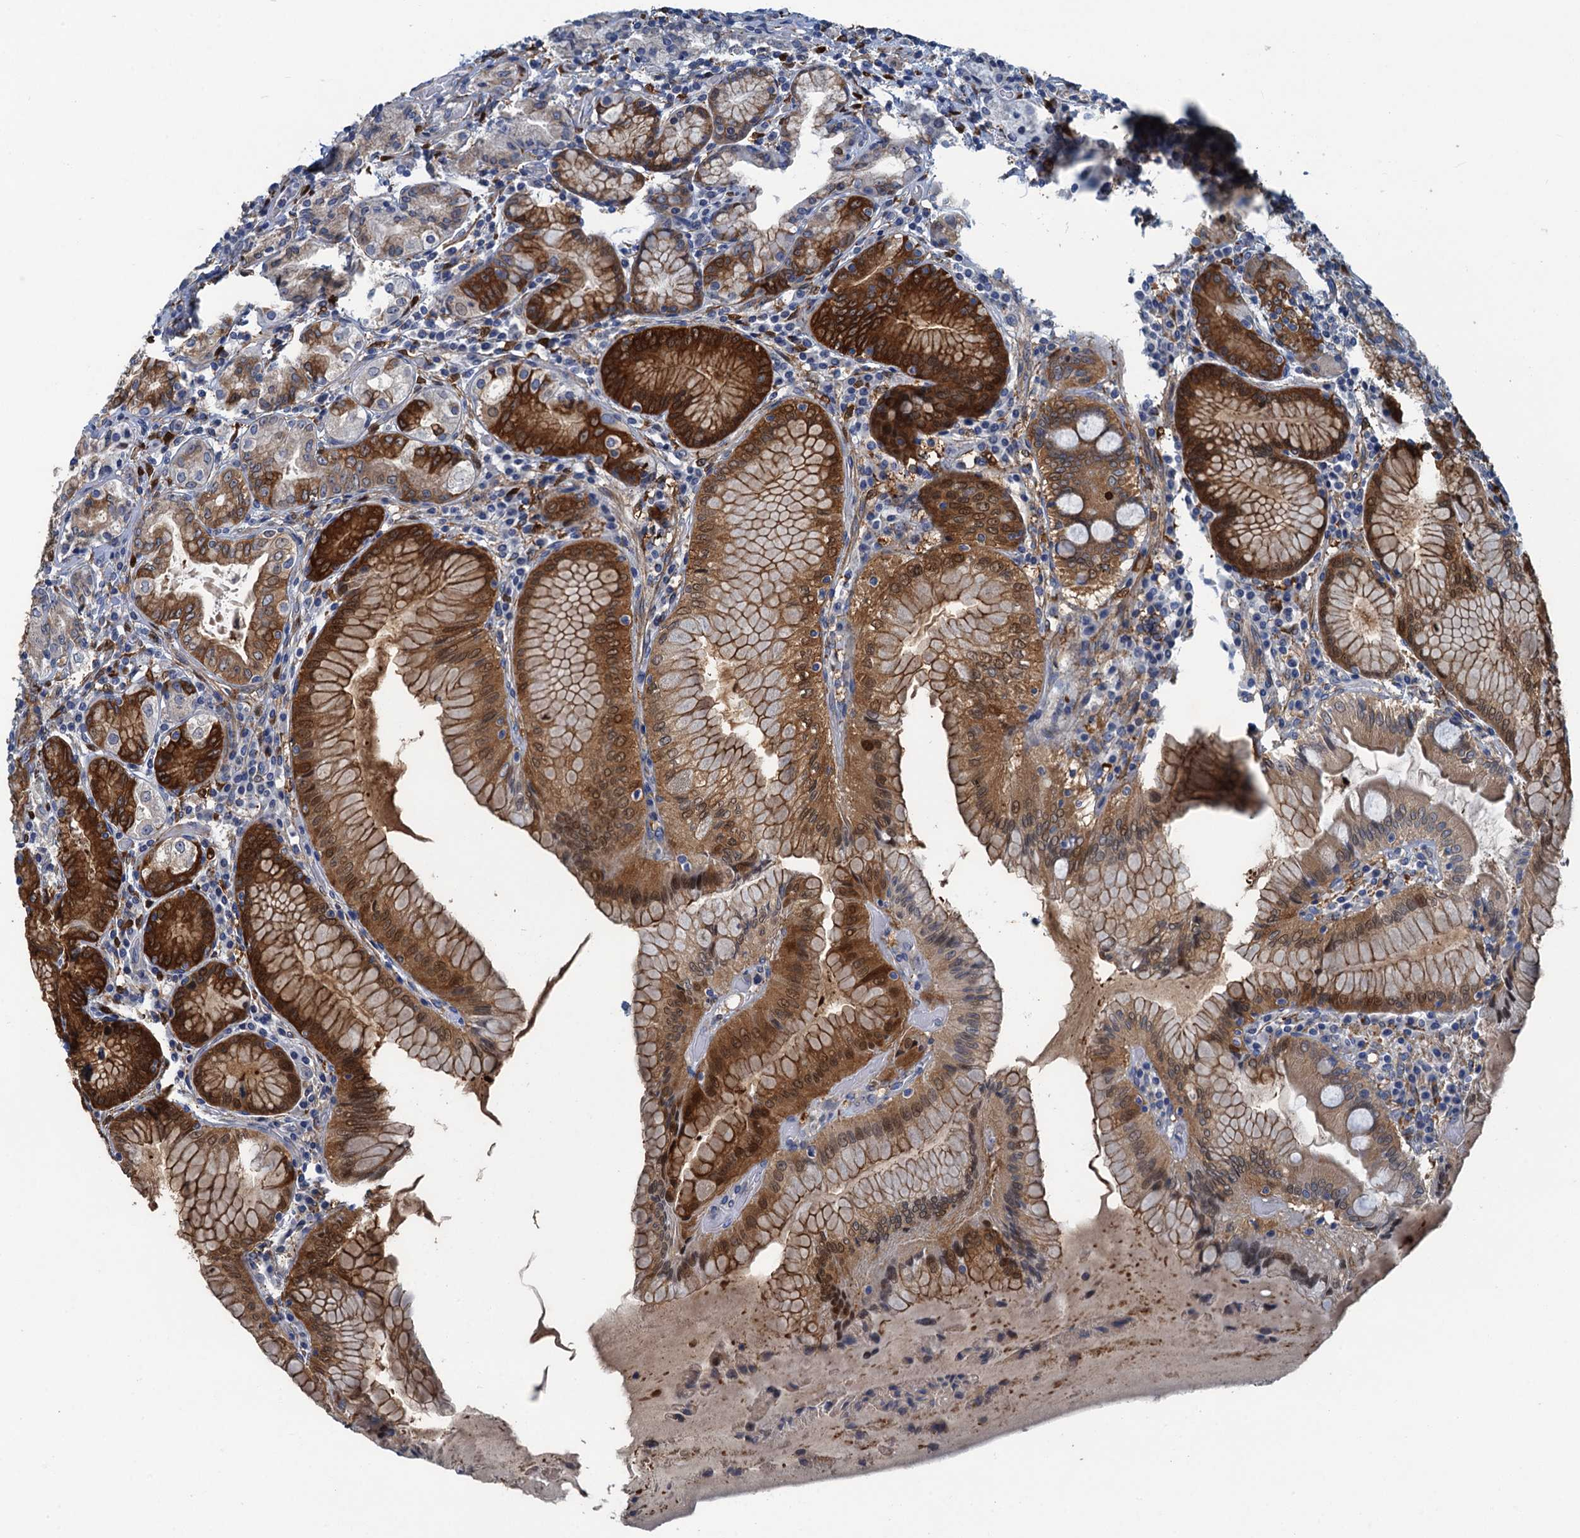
{"staining": {"intensity": "strong", "quantity": "25%-75%", "location": "cytoplasmic/membranous,nuclear"}, "tissue": "stomach", "cell_type": "Glandular cells", "image_type": "normal", "snomed": [{"axis": "morphology", "description": "Normal tissue, NOS"}, {"axis": "topography", "description": "Stomach, upper"}, {"axis": "topography", "description": "Stomach, lower"}], "caption": "Strong cytoplasmic/membranous,nuclear protein positivity is present in about 25%-75% of glandular cells in stomach. (DAB IHC, brown staining for protein, blue staining for nuclei).", "gene": "POGLUT3", "patient": {"sex": "female", "age": 76}}